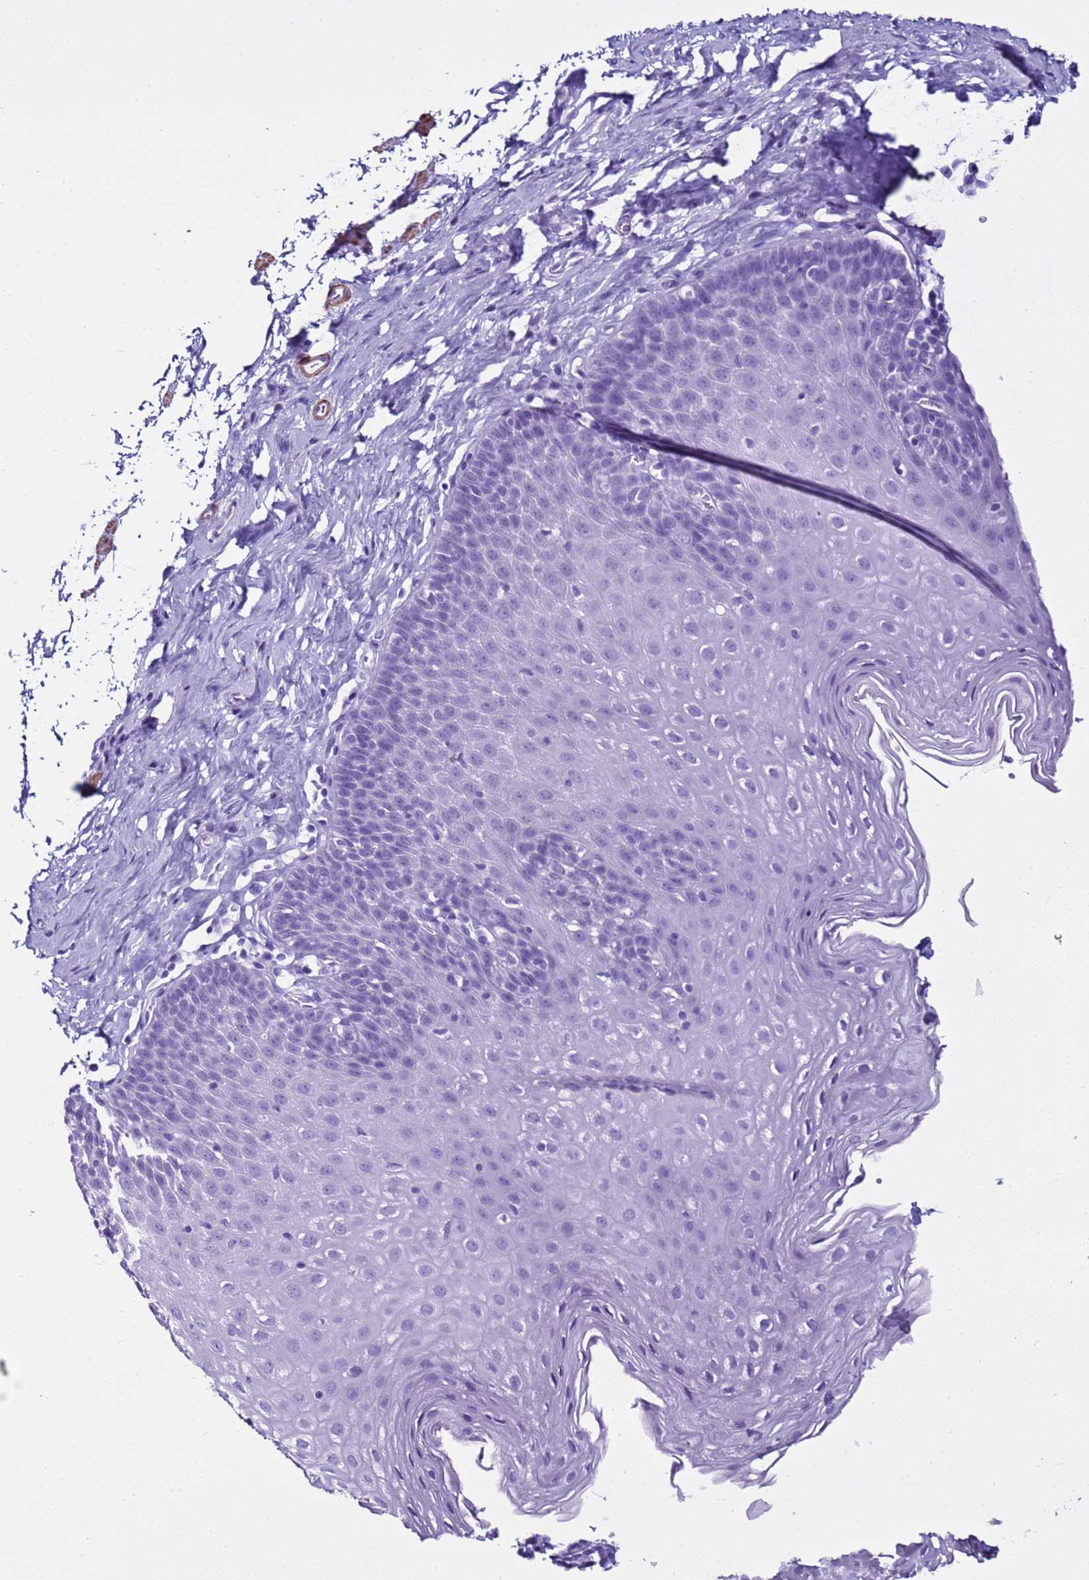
{"staining": {"intensity": "negative", "quantity": "none", "location": "none"}, "tissue": "esophagus", "cell_type": "Squamous epithelial cells", "image_type": "normal", "snomed": [{"axis": "morphology", "description": "Normal tissue, NOS"}, {"axis": "topography", "description": "Esophagus"}], "caption": "Squamous epithelial cells show no significant positivity in normal esophagus. The staining was performed using DAB (3,3'-diaminobenzidine) to visualize the protein expression in brown, while the nuclei were stained in blue with hematoxylin (Magnification: 20x).", "gene": "LCMT1", "patient": {"sex": "female", "age": 61}}